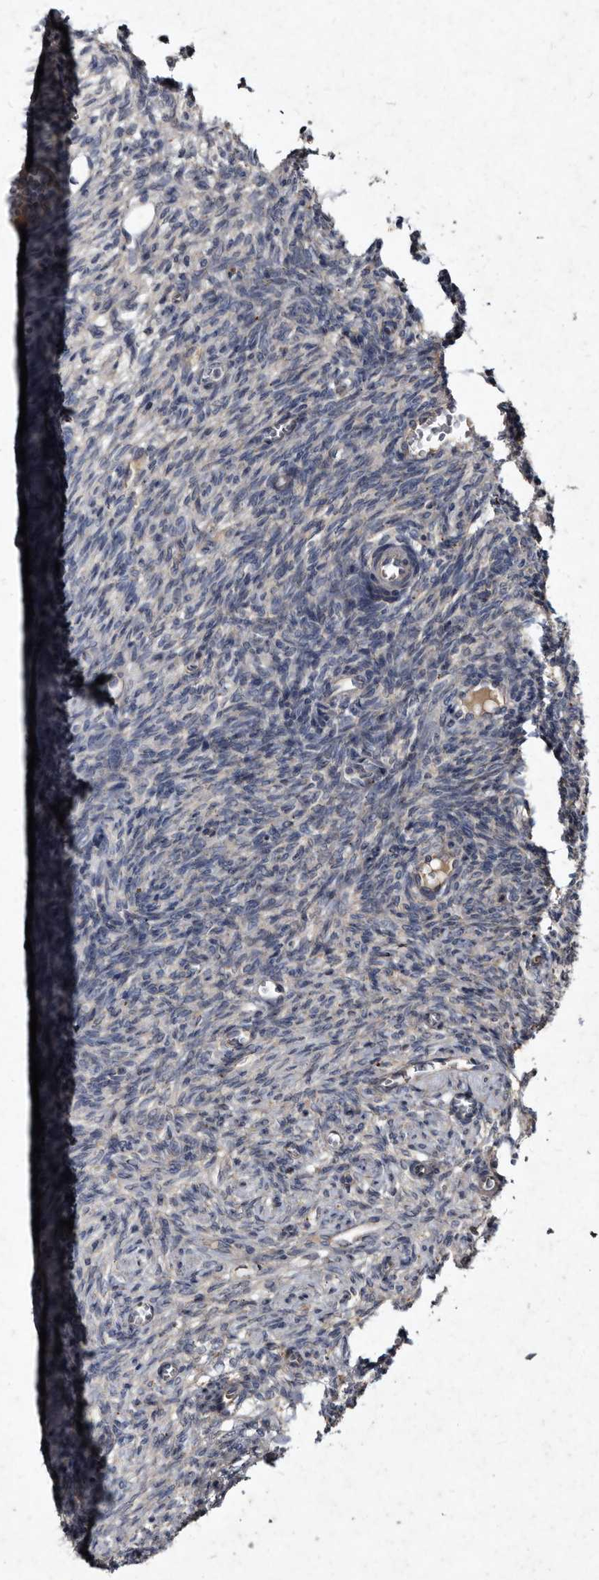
{"staining": {"intensity": "moderate", "quantity": ">75%", "location": "cytoplasmic/membranous"}, "tissue": "ovary", "cell_type": "Follicle cells", "image_type": "normal", "snomed": [{"axis": "morphology", "description": "Normal tissue, NOS"}, {"axis": "topography", "description": "Ovary"}], "caption": "IHC (DAB) staining of benign ovary exhibits moderate cytoplasmic/membranous protein positivity in approximately >75% of follicle cells. (DAB IHC, brown staining for protein, blue staining for nuclei).", "gene": "YPEL1", "patient": {"sex": "female", "age": 27}}